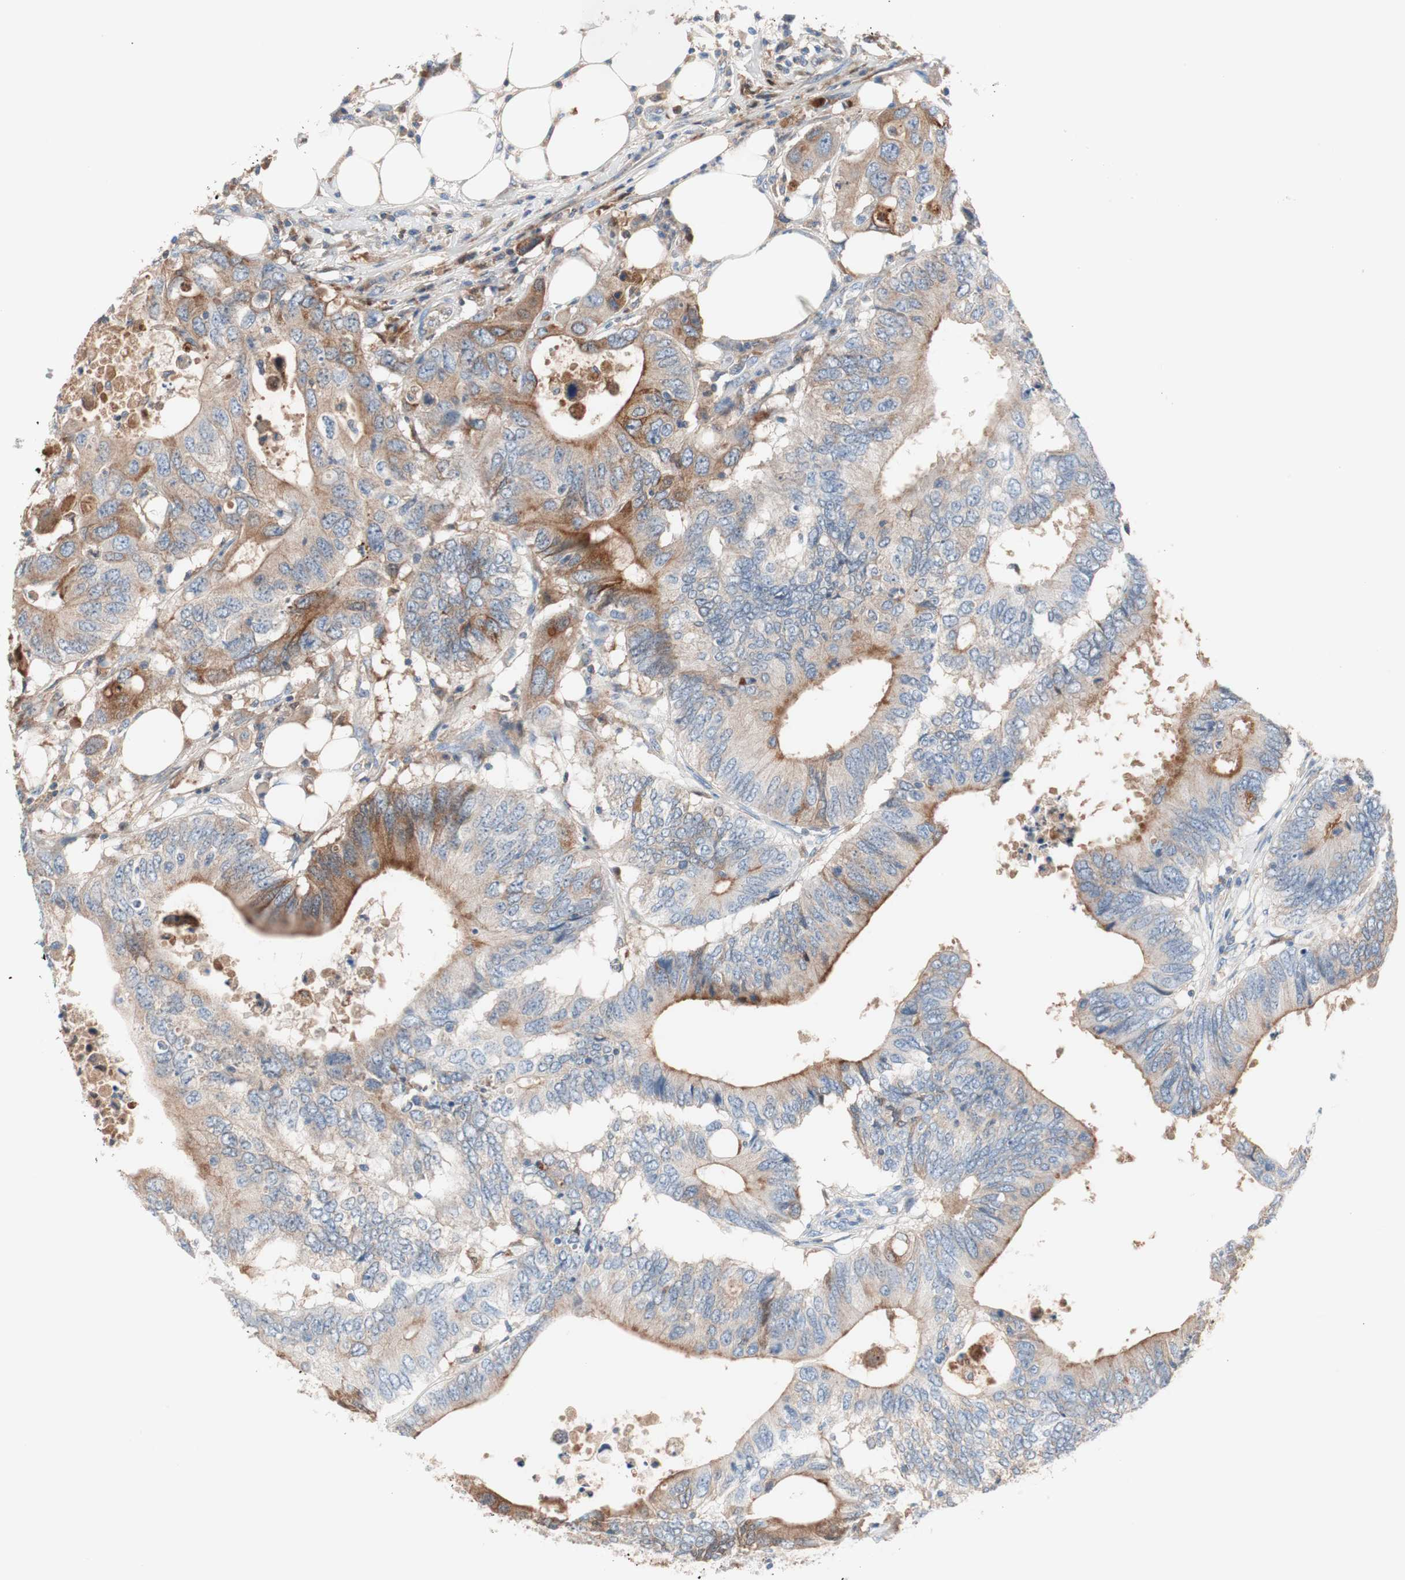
{"staining": {"intensity": "moderate", "quantity": "<25%", "location": "cytoplasmic/membranous"}, "tissue": "colorectal cancer", "cell_type": "Tumor cells", "image_type": "cancer", "snomed": [{"axis": "morphology", "description": "Adenocarcinoma, NOS"}, {"axis": "topography", "description": "Colon"}], "caption": "A photomicrograph of colorectal cancer (adenocarcinoma) stained for a protein reveals moderate cytoplasmic/membranous brown staining in tumor cells. The staining was performed using DAB, with brown indicating positive protein expression. Nuclei are stained blue with hematoxylin.", "gene": "RBP4", "patient": {"sex": "male", "age": 71}}